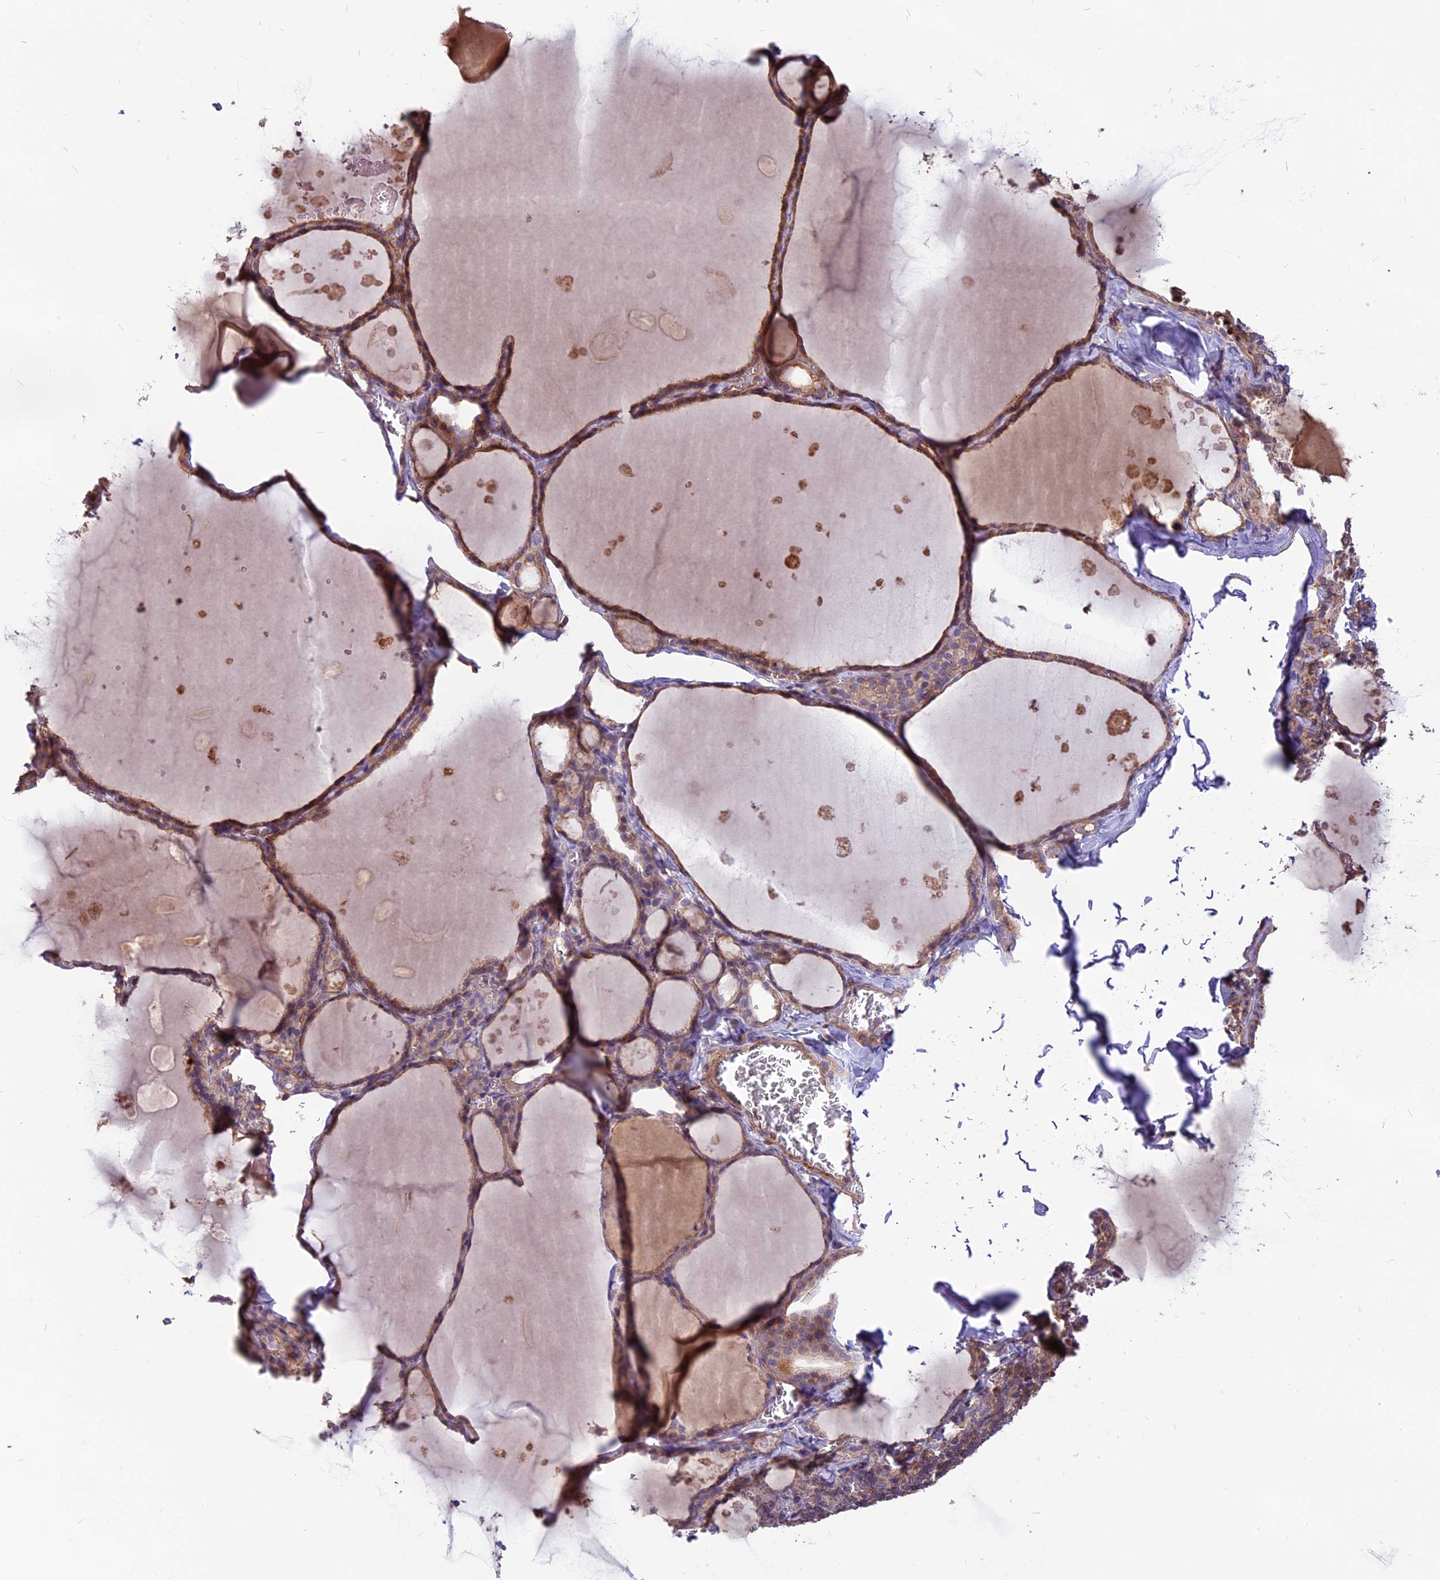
{"staining": {"intensity": "moderate", "quantity": ">75%", "location": "cytoplasmic/membranous"}, "tissue": "thyroid gland", "cell_type": "Glandular cells", "image_type": "normal", "snomed": [{"axis": "morphology", "description": "Normal tissue, NOS"}, {"axis": "topography", "description": "Thyroid gland"}], "caption": "A brown stain shows moderate cytoplasmic/membranous expression of a protein in glandular cells of normal thyroid gland. The staining is performed using DAB (3,3'-diaminobenzidine) brown chromogen to label protein expression. The nuclei are counter-stained blue using hematoxylin.", "gene": "ANO3", "patient": {"sex": "male", "age": 56}}